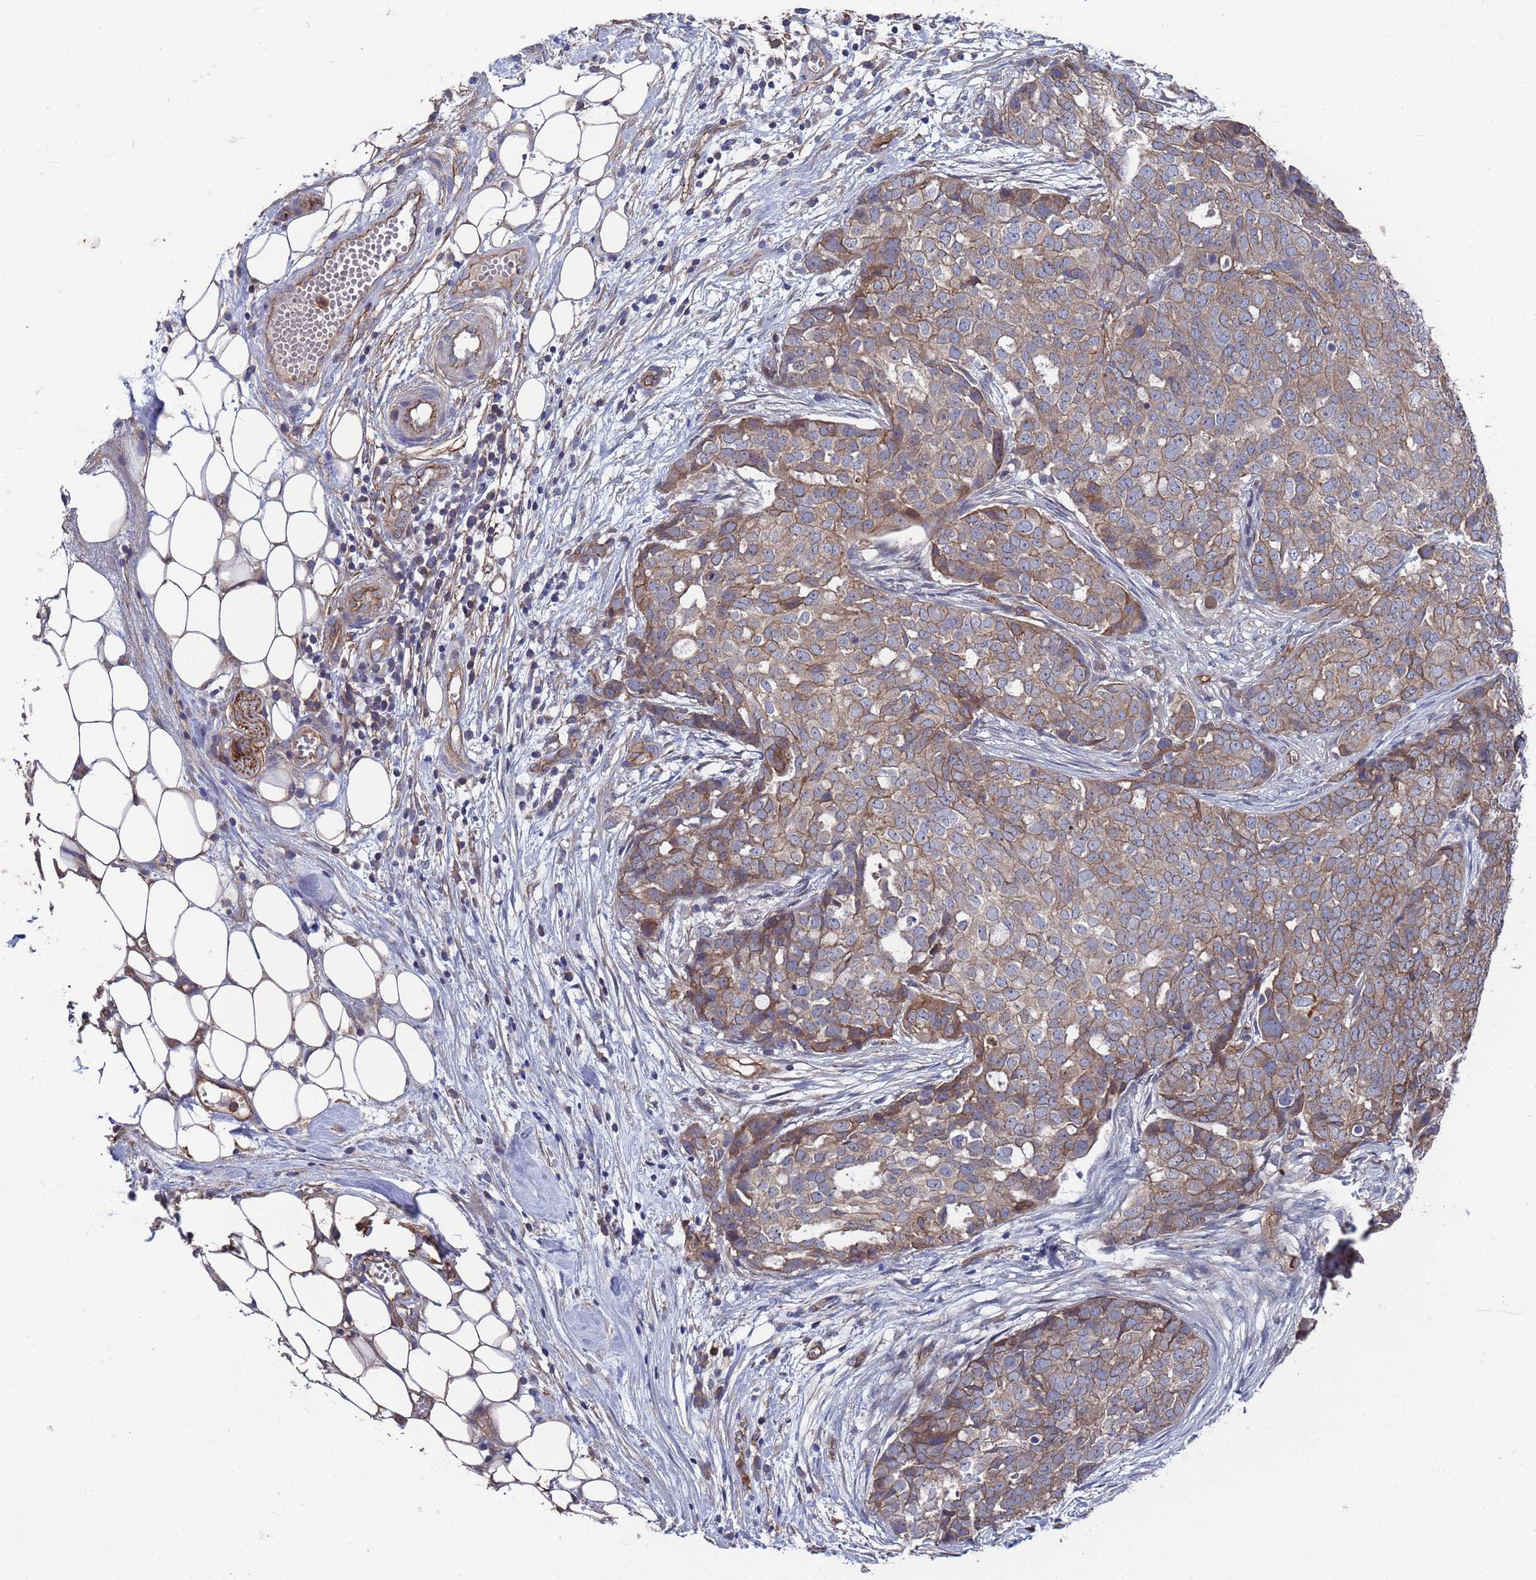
{"staining": {"intensity": "weak", "quantity": "25%-75%", "location": "cytoplasmic/membranous"}, "tissue": "ovarian cancer", "cell_type": "Tumor cells", "image_type": "cancer", "snomed": [{"axis": "morphology", "description": "Cystadenocarcinoma, serous, NOS"}, {"axis": "topography", "description": "Soft tissue"}, {"axis": "topography", "description": "Ovary"}], "caption": "An immunohistochemistry (IHC) histopathology image of tumor tissue is shown. Protein staining in brown highlights weak cytoplasmic/membranous positivity in ovarian cancer (serous cystadenocarcinoma) within tumor cells.", "gene": "NDUFAF6", "patient": {"sex": "female", "age": 57}}